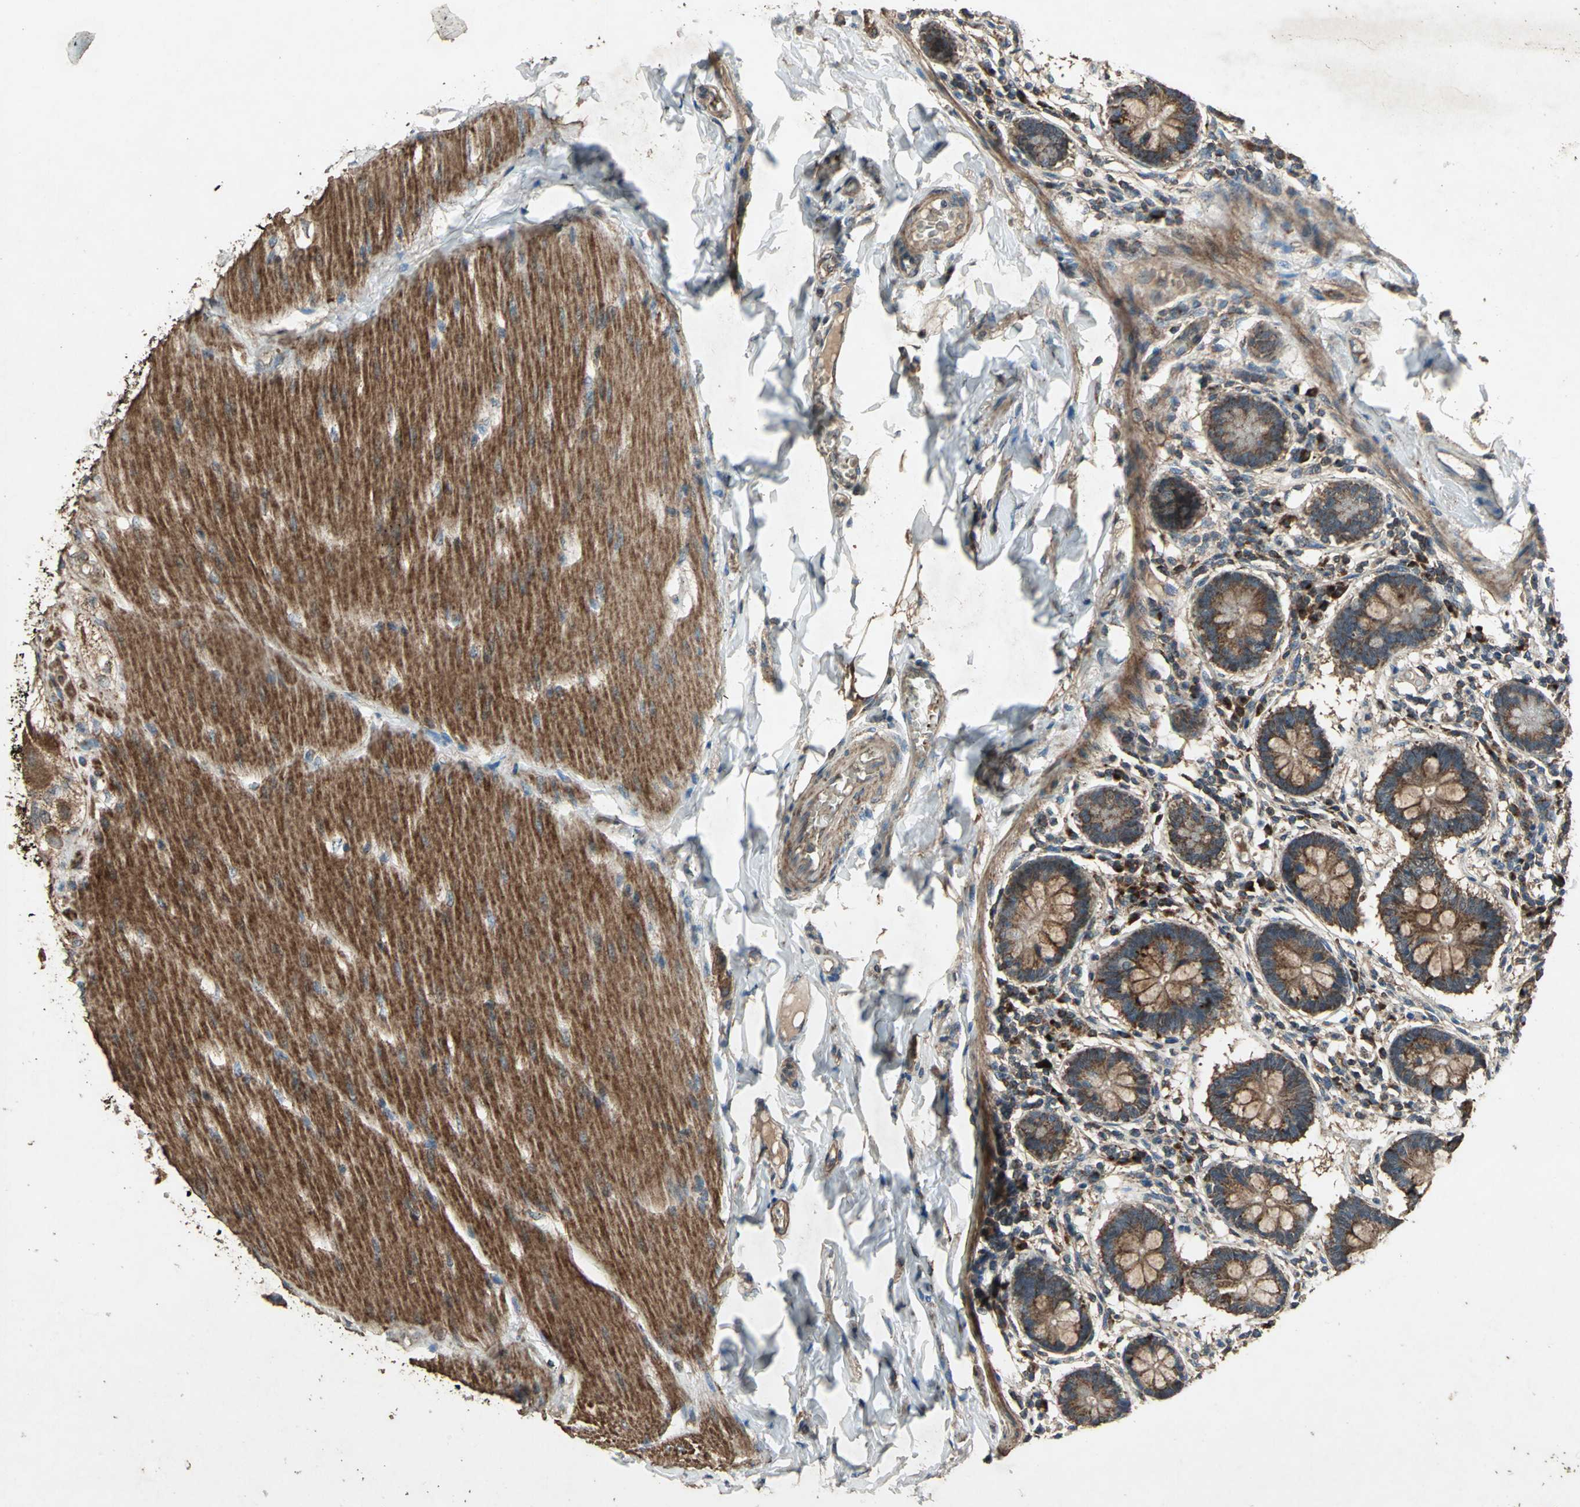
{"staining": {"intensity": "strong", "quantity": ">75%", "location": "cytoplasmic/membranous"}, "tissue": "small intestine", "cell_type": "Glandular cells", "image_type": "normal", "snomed": [{"axis": "morphology", "description": "Normal tissue, NOS"}, {"axis": "topography", "description": "Small intestine"}], "caption": "Immunohistochemistry photomicrograph of unremarkable small intestine stained for a protein (brown), which shows high levels of strong cytoplasmic/membranous positivity in about >75% of glandular cells.", "gene": "POLRMT", "patient": {"sex": "male", "age": 41}}